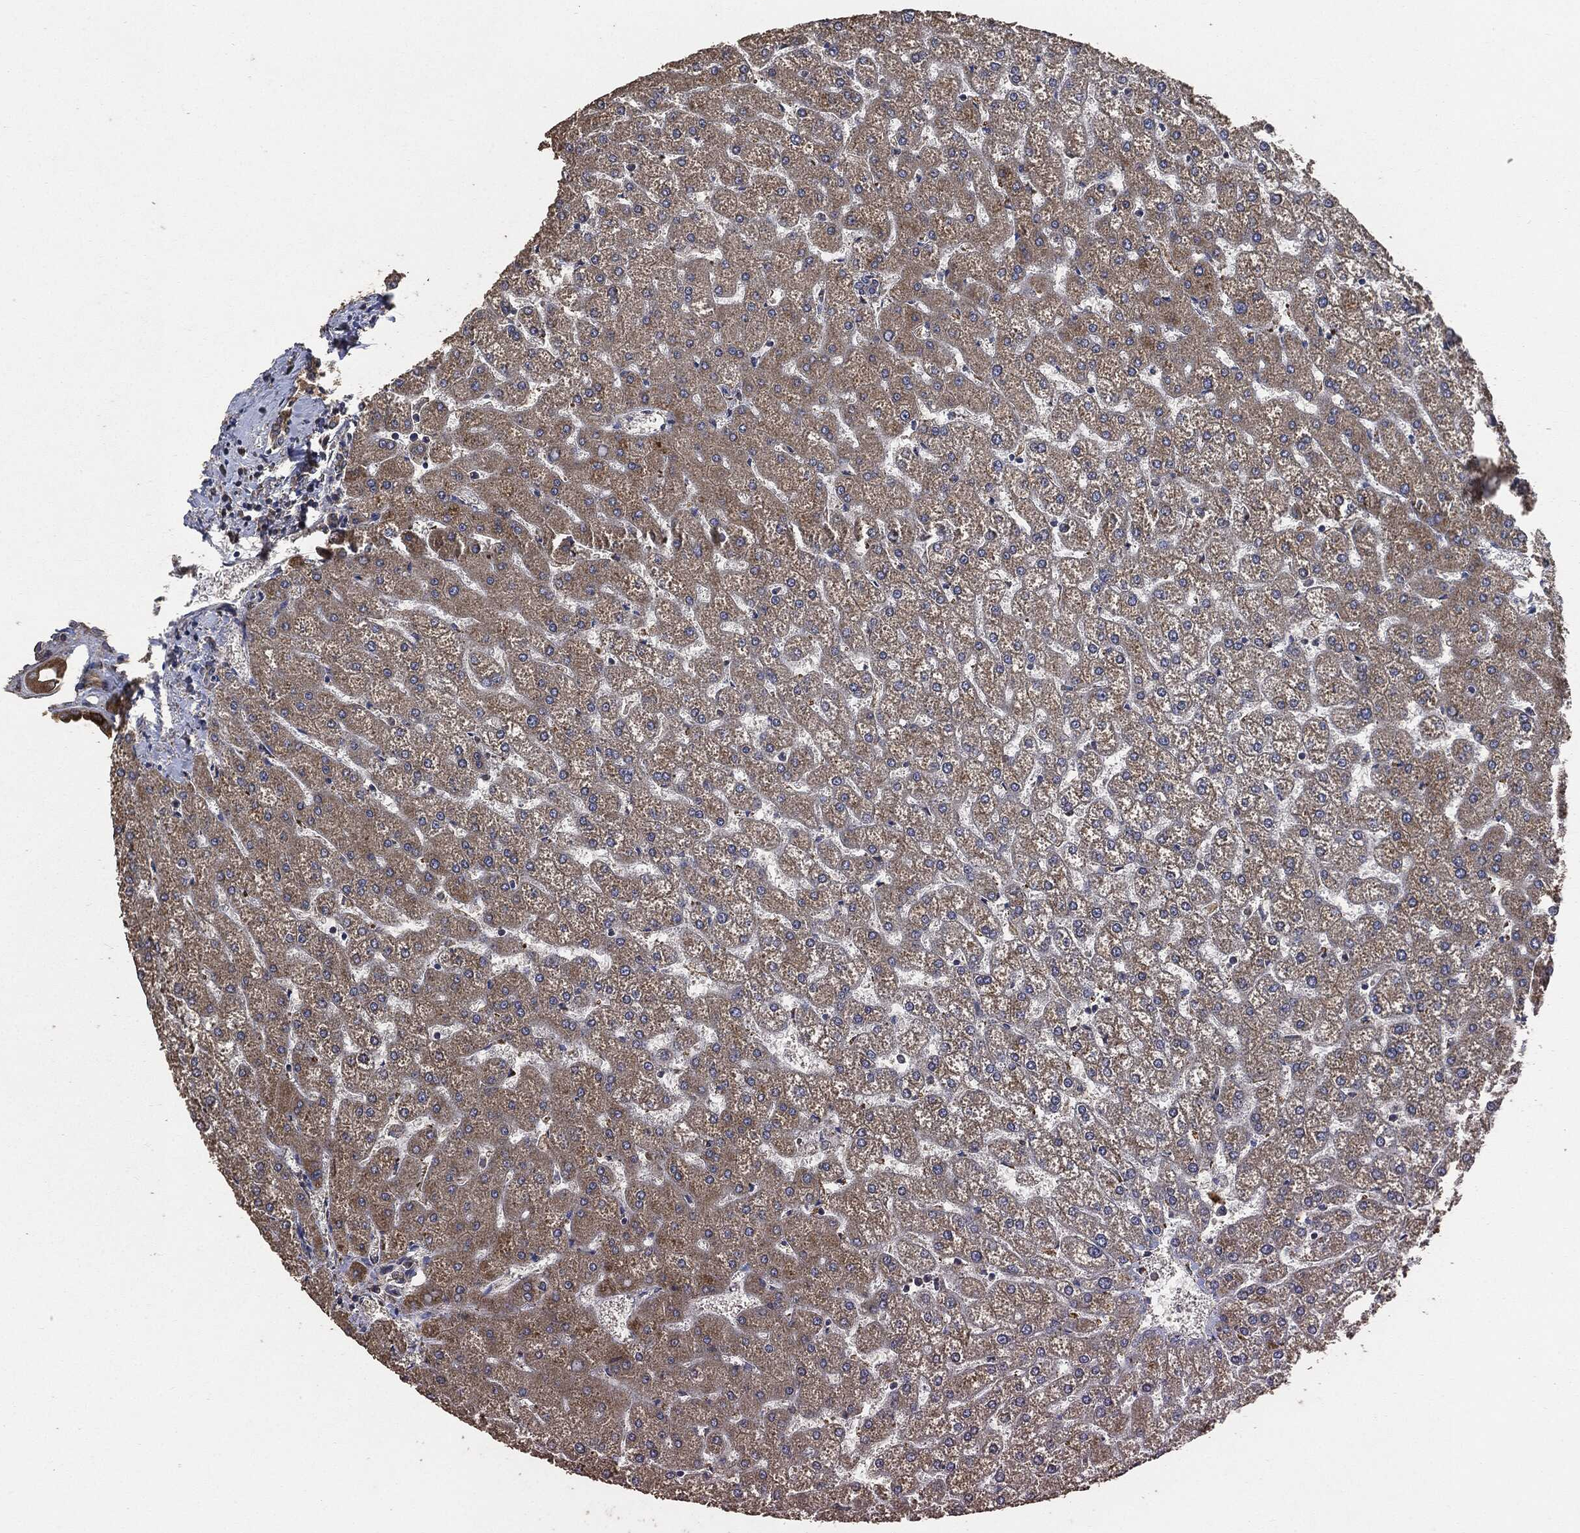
{"staining": {"intensity": "moderate", "quantity": "<25%", "location": "cytoplasmic/membranous"}, "tissue": "liver", "cell_type": "Cholangiocytes", "image_type": "normal", "snomed": [{"axis": "morphology", "description": "Normal tissue, NOS"}, {"axis": "topography", "description": "Liver"}], "caption": "Immunohistochemistry micrograph of normal human liver stained for a protein (brown), which exhibits low levels of moderate cytoplasmic/membranous staining in approximately <25% of cholangiocytes.", "gene": "STK3", "patient": {"sex": "female", "age": 32}}